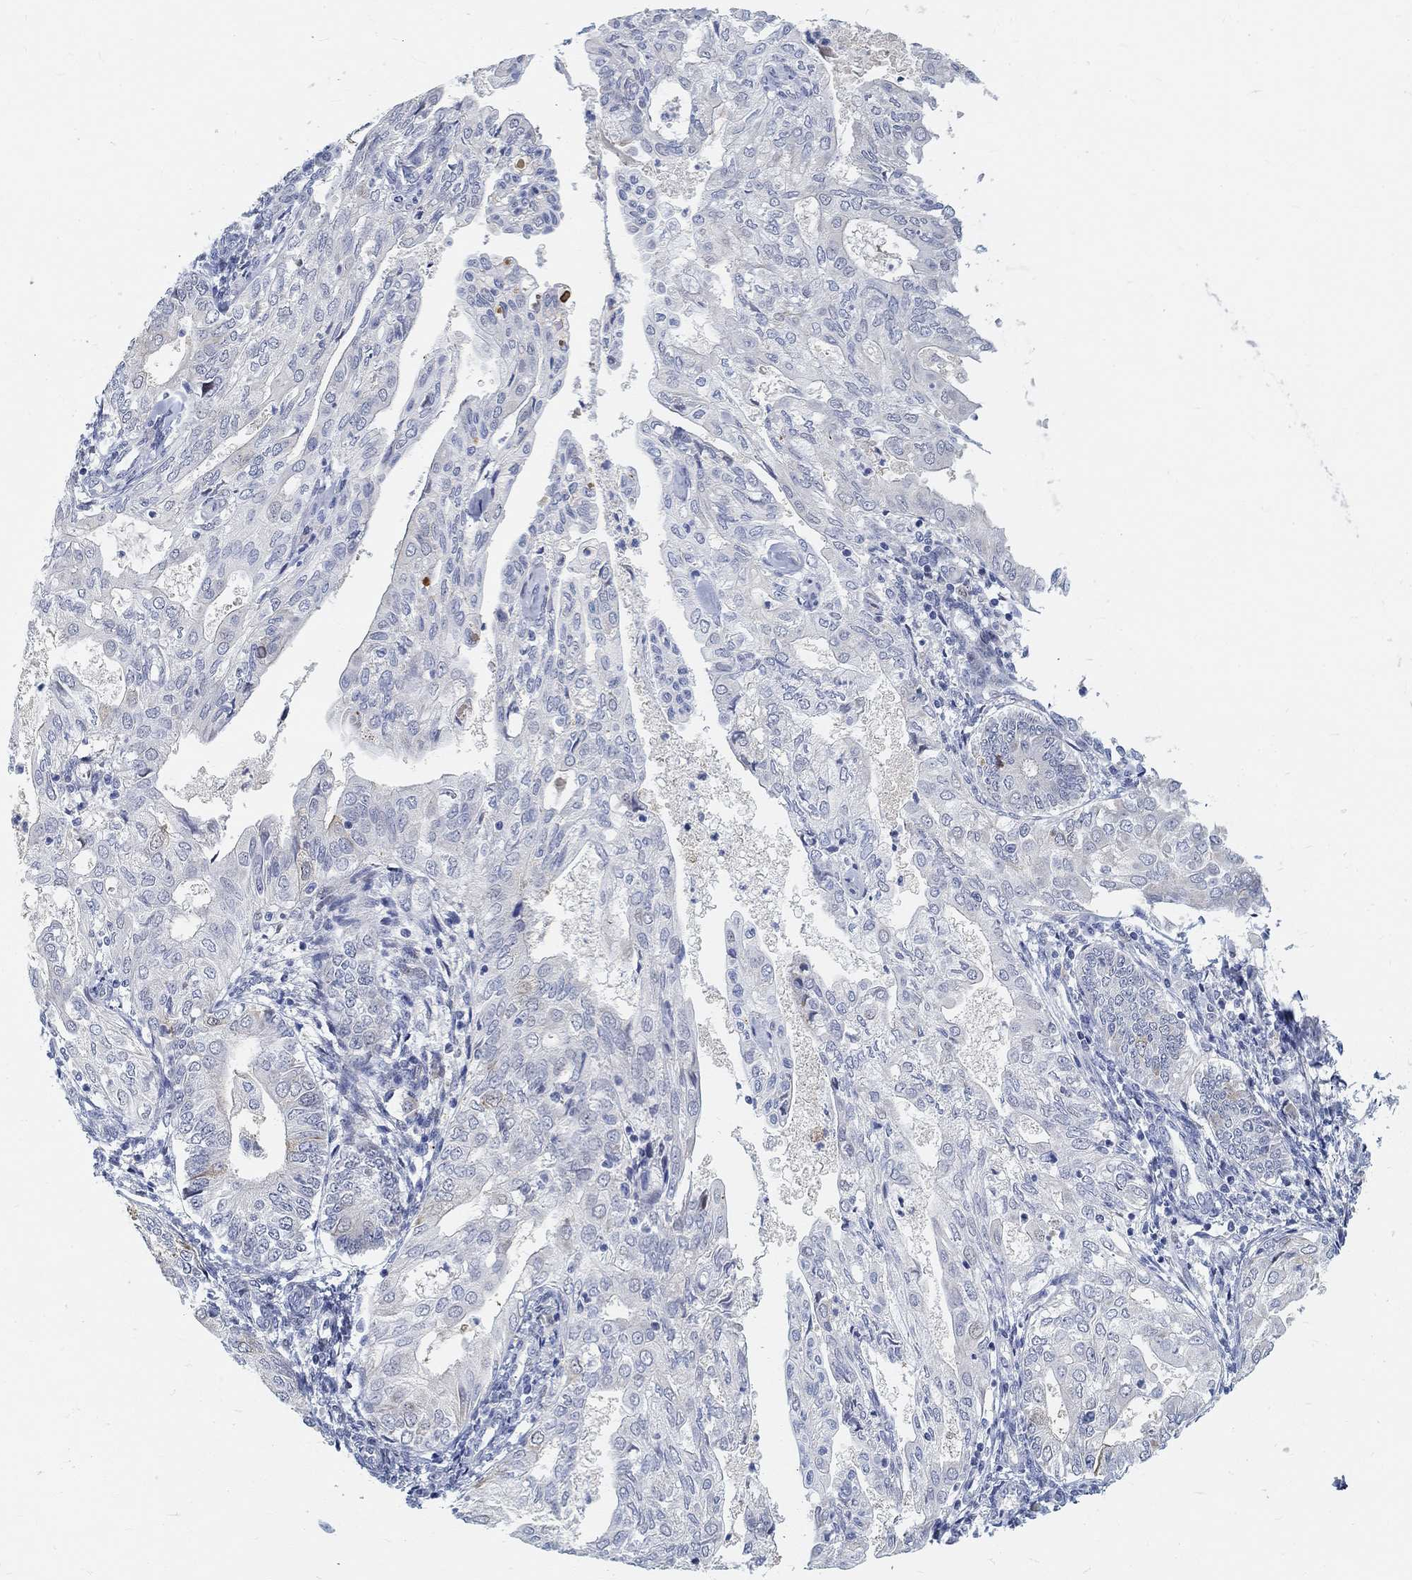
{"staining": {"intensity": "negative", "quantity": "none", "location": "none"}, "tissue": "endometrial cancer", "cell_type": "Tumor cells", "image_type": "cancer", "snomed": [{"axis": "morphology", "description": "Adenocarcinoma, NOS"}, {"axis": "topography", "description": "Endometrium"}], "caption": "Immunohistochemistry (IHC) image of neoplastic tissue: human endometrial cancer (adenocarcinoma) stained with DAB (3,3'-diaminobenzidine) exhibits no significant protein positivity in tumor cells. (Stains: DAB (3,3'-diaminobenzidine) immunohistochemistry with hematoxylin counter stain, Microscopy: brightfield microscopy at high magnification).", "gene": "SNTG2", "patient": {"sex": "female", "age": 68}}